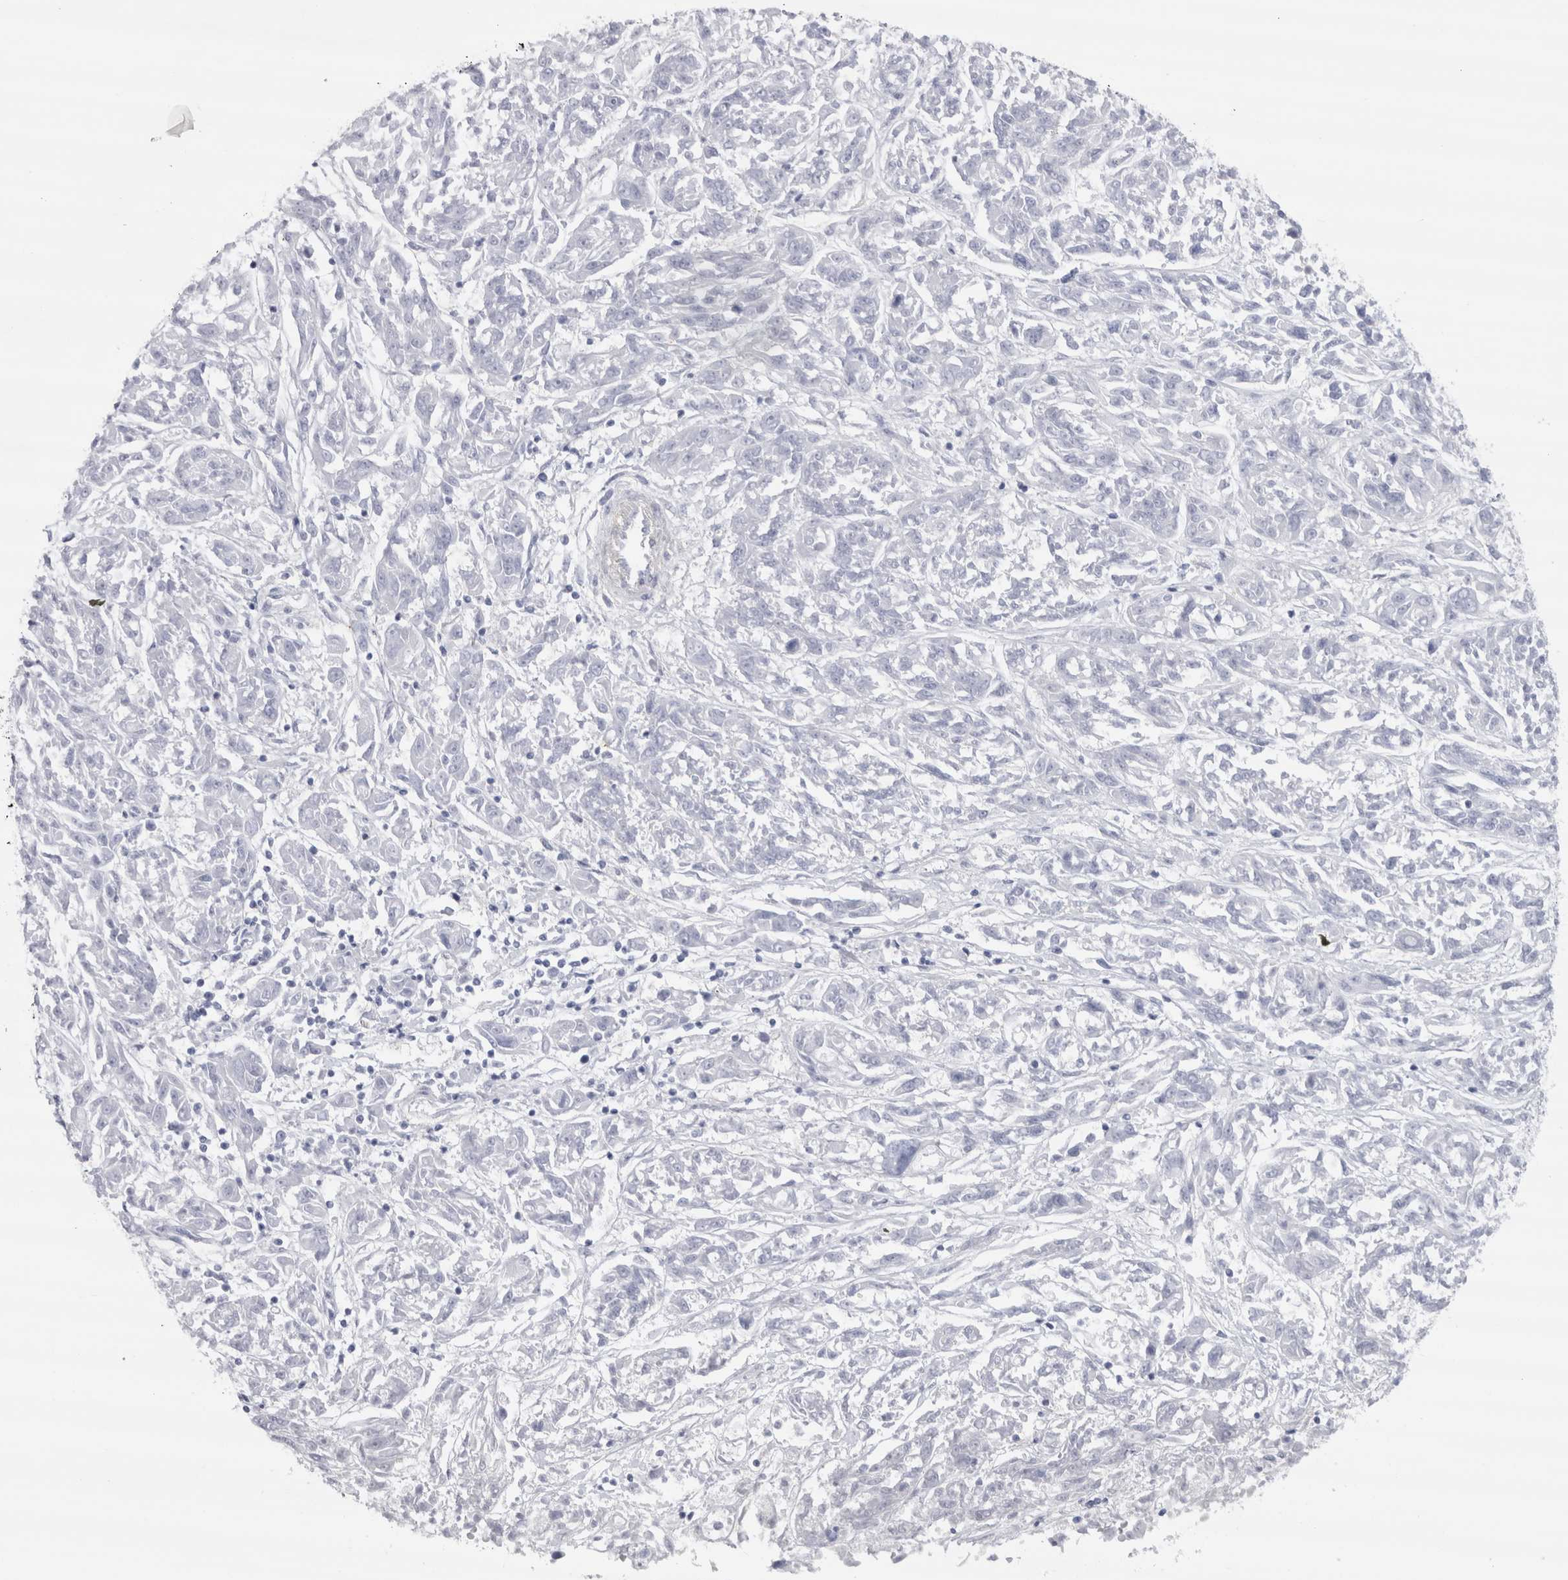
{"staining": {"intensity": "negative", "quantity": "none", "location": "none"}, "tissue": "melanoma", "cell_type": "Tumor cells", "image_type": "cancer", "snomed": [{"axis": "morphology", "description": "Malignant melanoma, NOS"}, {"axis": "topography", "description": "Skin"}], "caption": "Malignant melanoma stained for a protein using IHC demonstrates no positivity tumor cells.", "gene": "CDH17", "patient": {"sex": "male", "age": 53}}